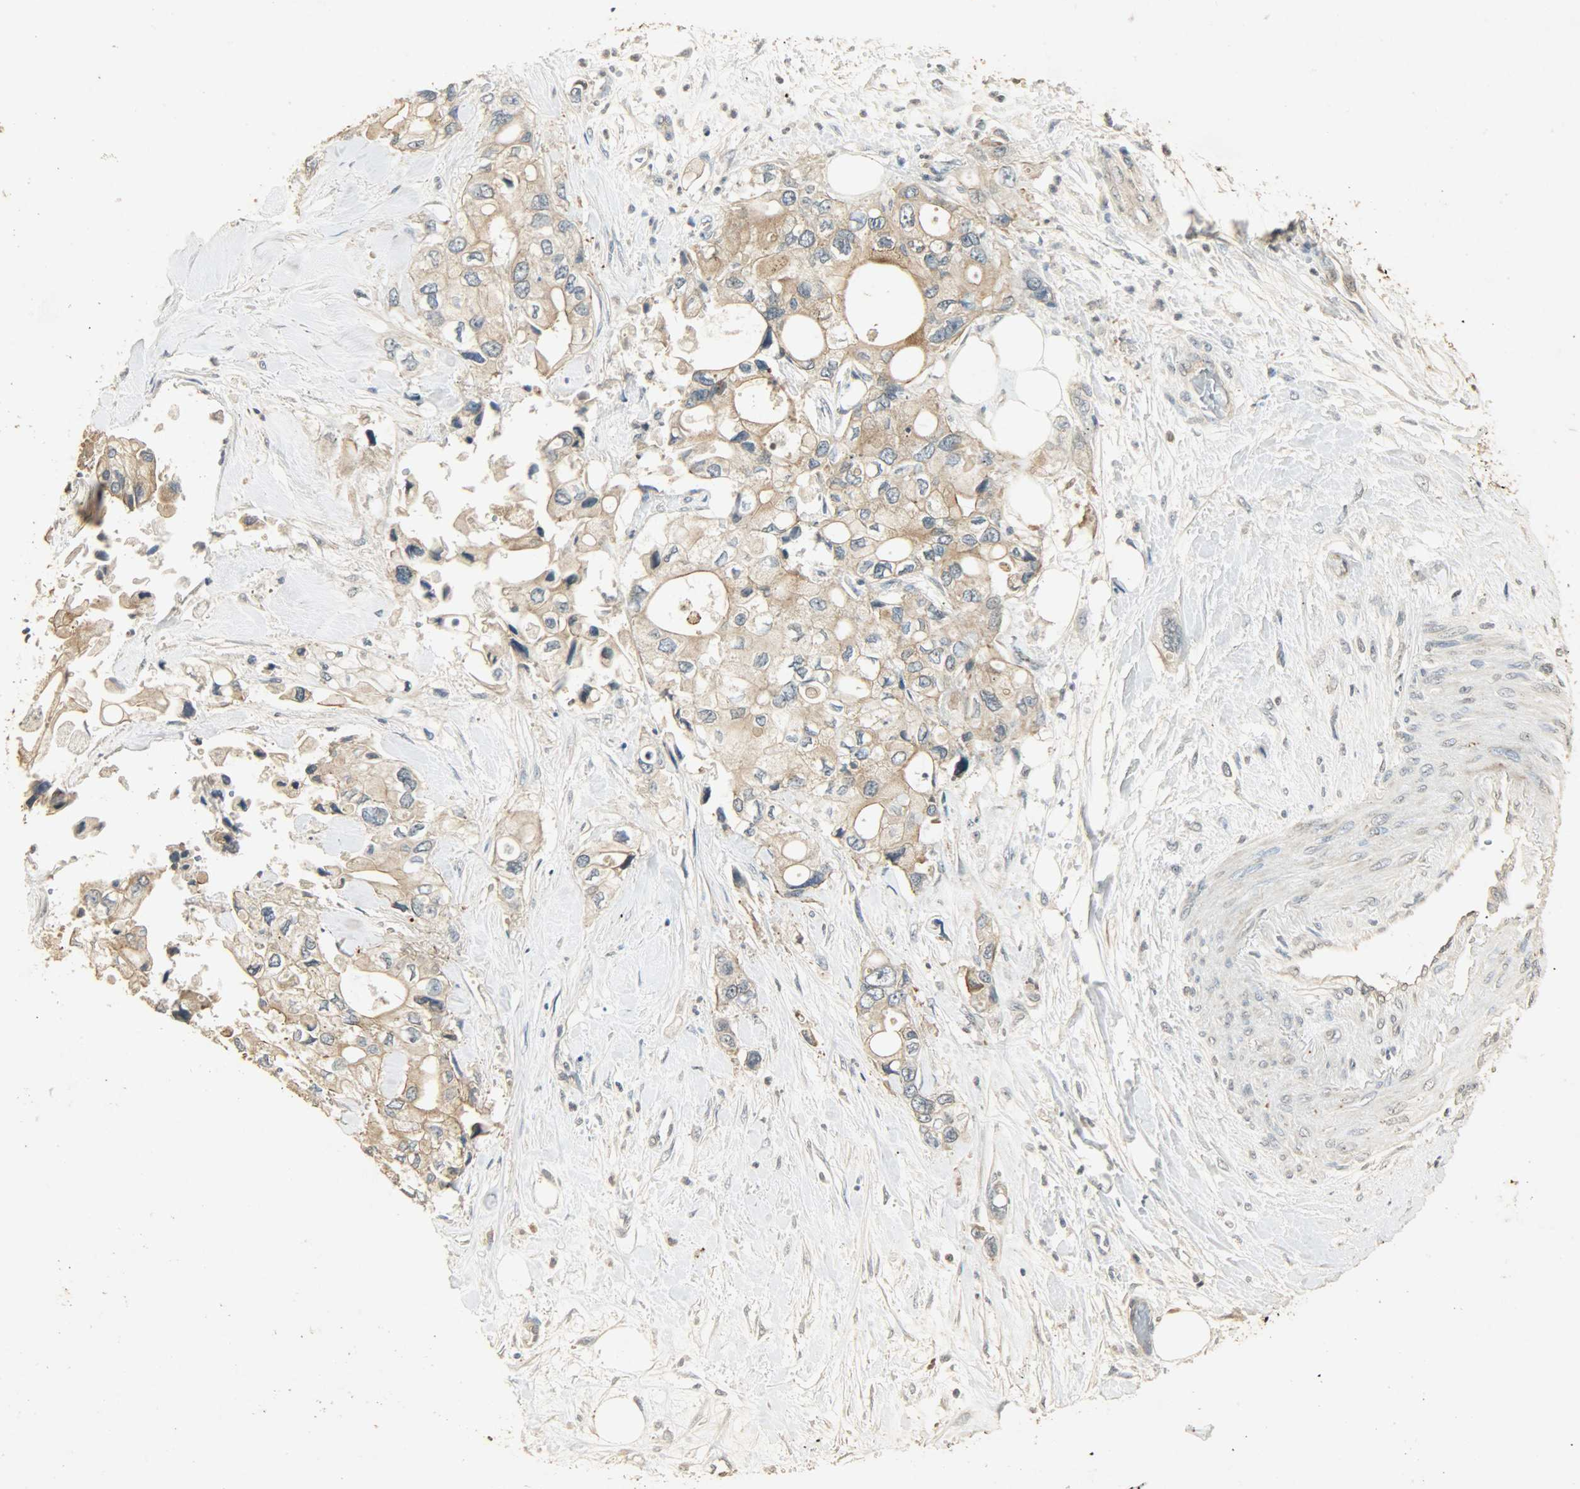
{"staining": {"intensity": "moderate", "quantity": ">75%", "location": "cytoplasmic/membranous"}, "tissue": "pancreatic cancer", "cell_type": "Tumor cells", "image_type": "cancer", "snomed": [{"axis": "morphology", "description": "Adenocarcinoma, NOS"}, {"axis": "topography", "description": "Pancreas"}], "caption": "This is a micrograph of immunohistochemistry staining of pancreatic adenocarcinoma, which shows moderate positivity in the cytoplasmic/membranous of tumor cells.", "gene": "ATP2B1", "patient": {"sex": "male", "age": 70}}